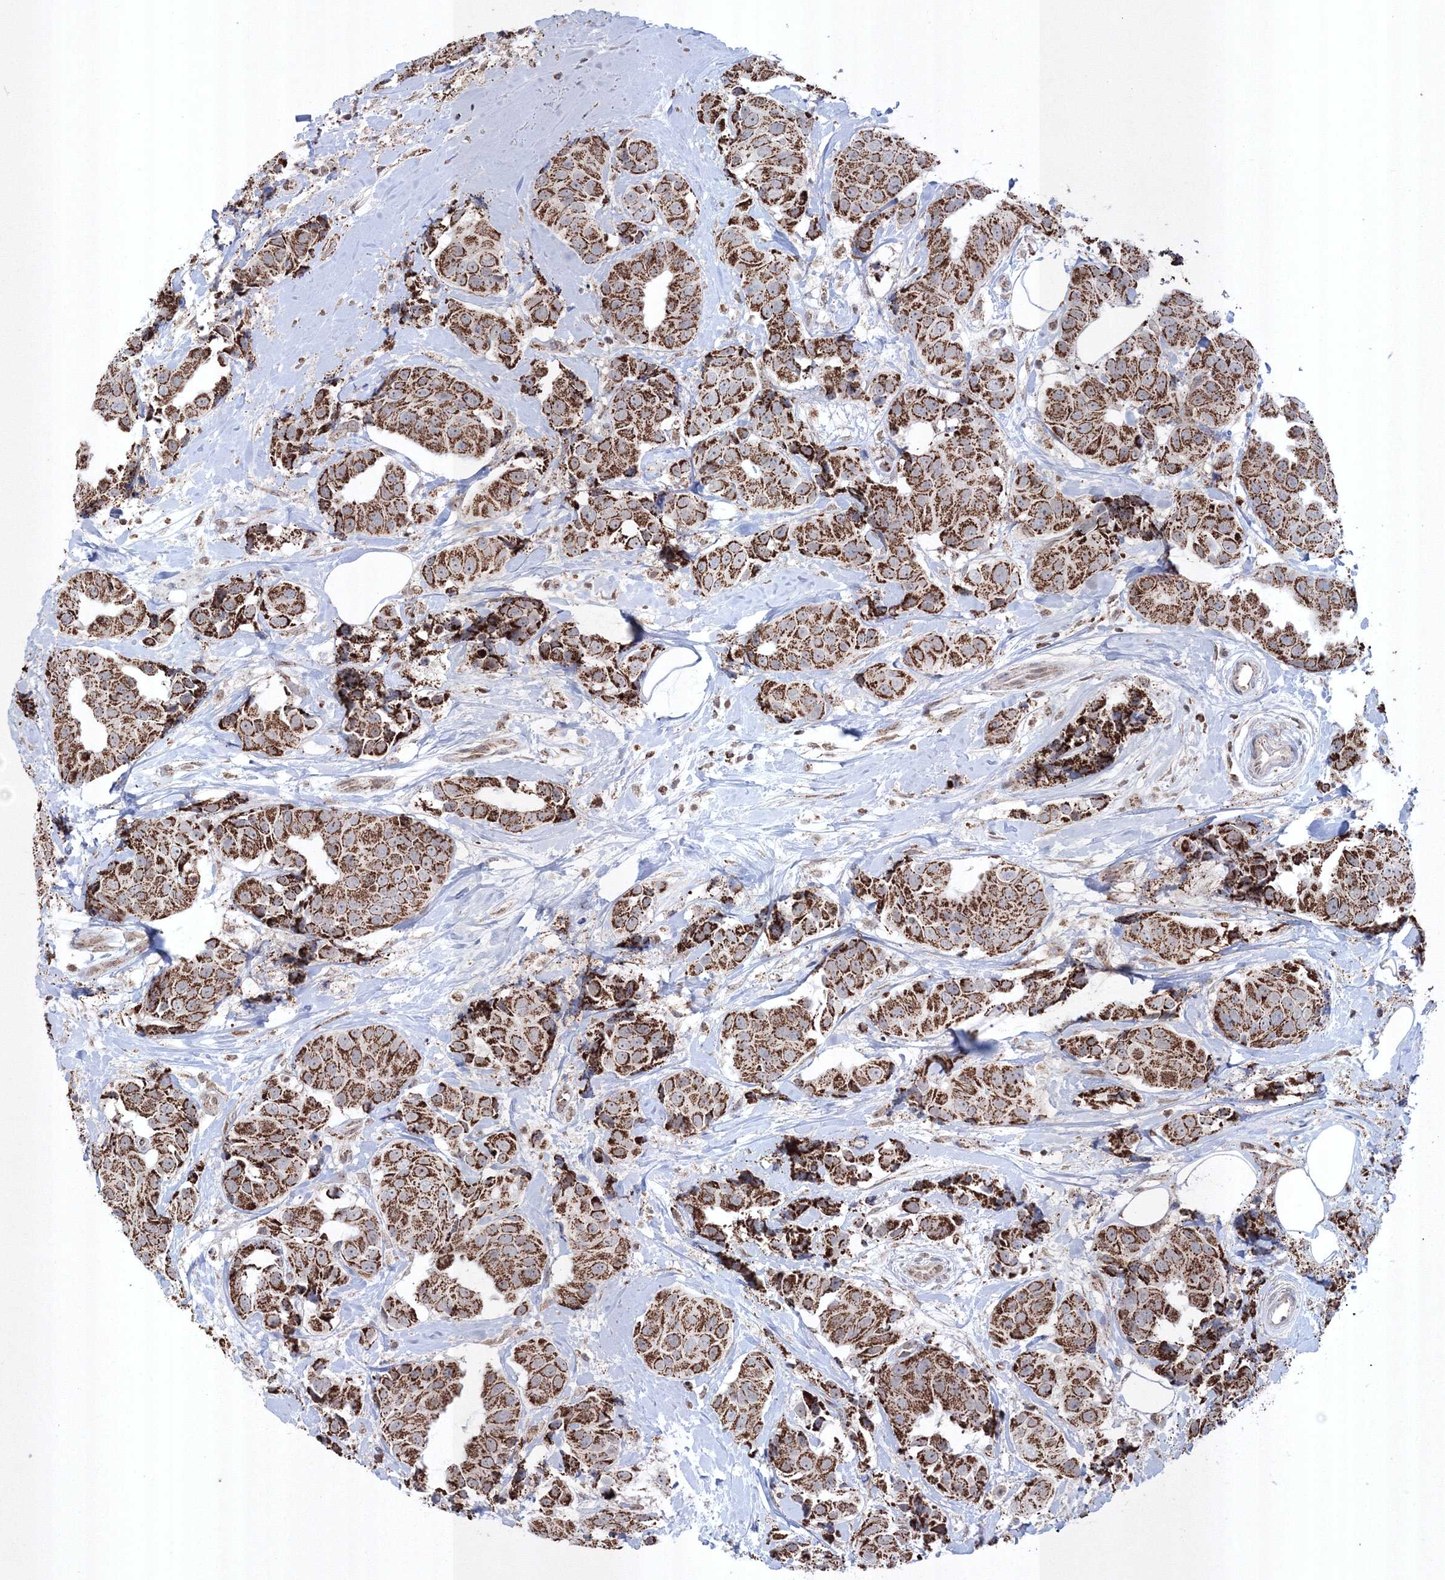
{"staining": {"intensity": "strong", "quantity": ">75%", "location": "cytoplasmic/membranous"}, "tissue": "breast cancer", "cell_type": "Tumor cells", "image_type": "cancer", "snomed": [{"axis": "morphology", "description": "Normal tissue, NOS"}, {"axis": "morphology", "description": "Duct carcinoma"}, {"axis": "topography", "description": "Breast"}], "caption": "Immunohistochemical staining of breast cancer (intraductal carcinoma) exhibits strong cytoplasmic/membranous protein positivity in about >75% of tumor cells.", "gene": "GRSF1", "patient": {"sex": "female", "age": 39}}